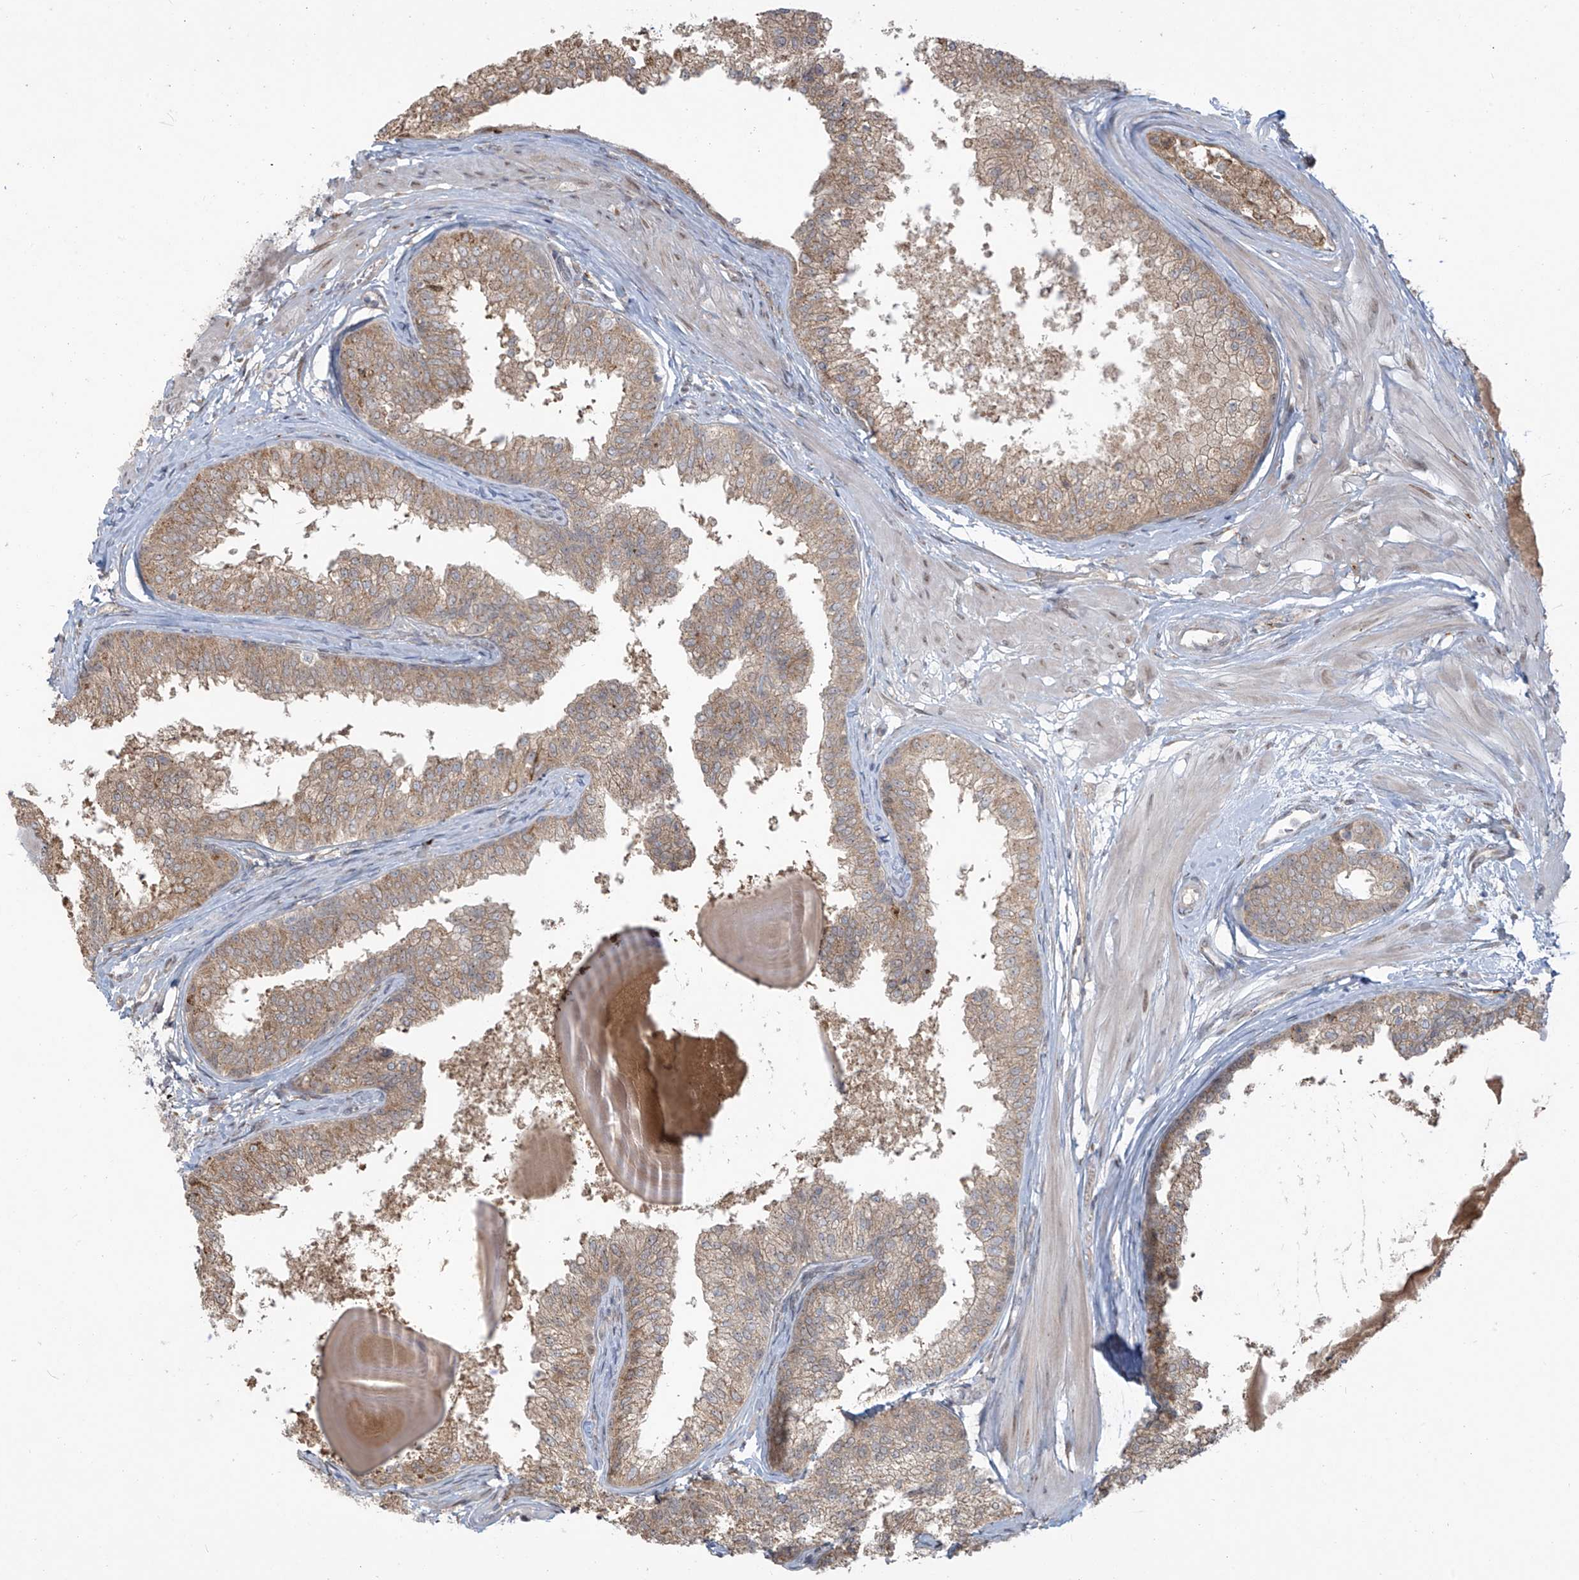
{"staining": {"intensity": "moderate", "quantity": ">75%", "location": "cytoplasmic/membranous"}, "tissue": "prostate", "cell_type": "Glandular cells", "image_type": "normal", "snomed": [{"axis": "morphology", "description": "Normal tissue, NOS"}, {"axis": "topography", "description": "Prostate"}], "caption": "High-magnification brightfield microscopy of normal prostate stained with DAB (3,3'-diaminobenzidine) (brown) and counterstained with hematoxylin (blue). glandular cells exhibit moderate cytoplasmic/membranous expression is identified in about>75% of cells. (Brightfield microscopy of DAB IHC at high magnification).", "gene": "PLEKHM3", "patient": {"sex": "male", "age": 48}}